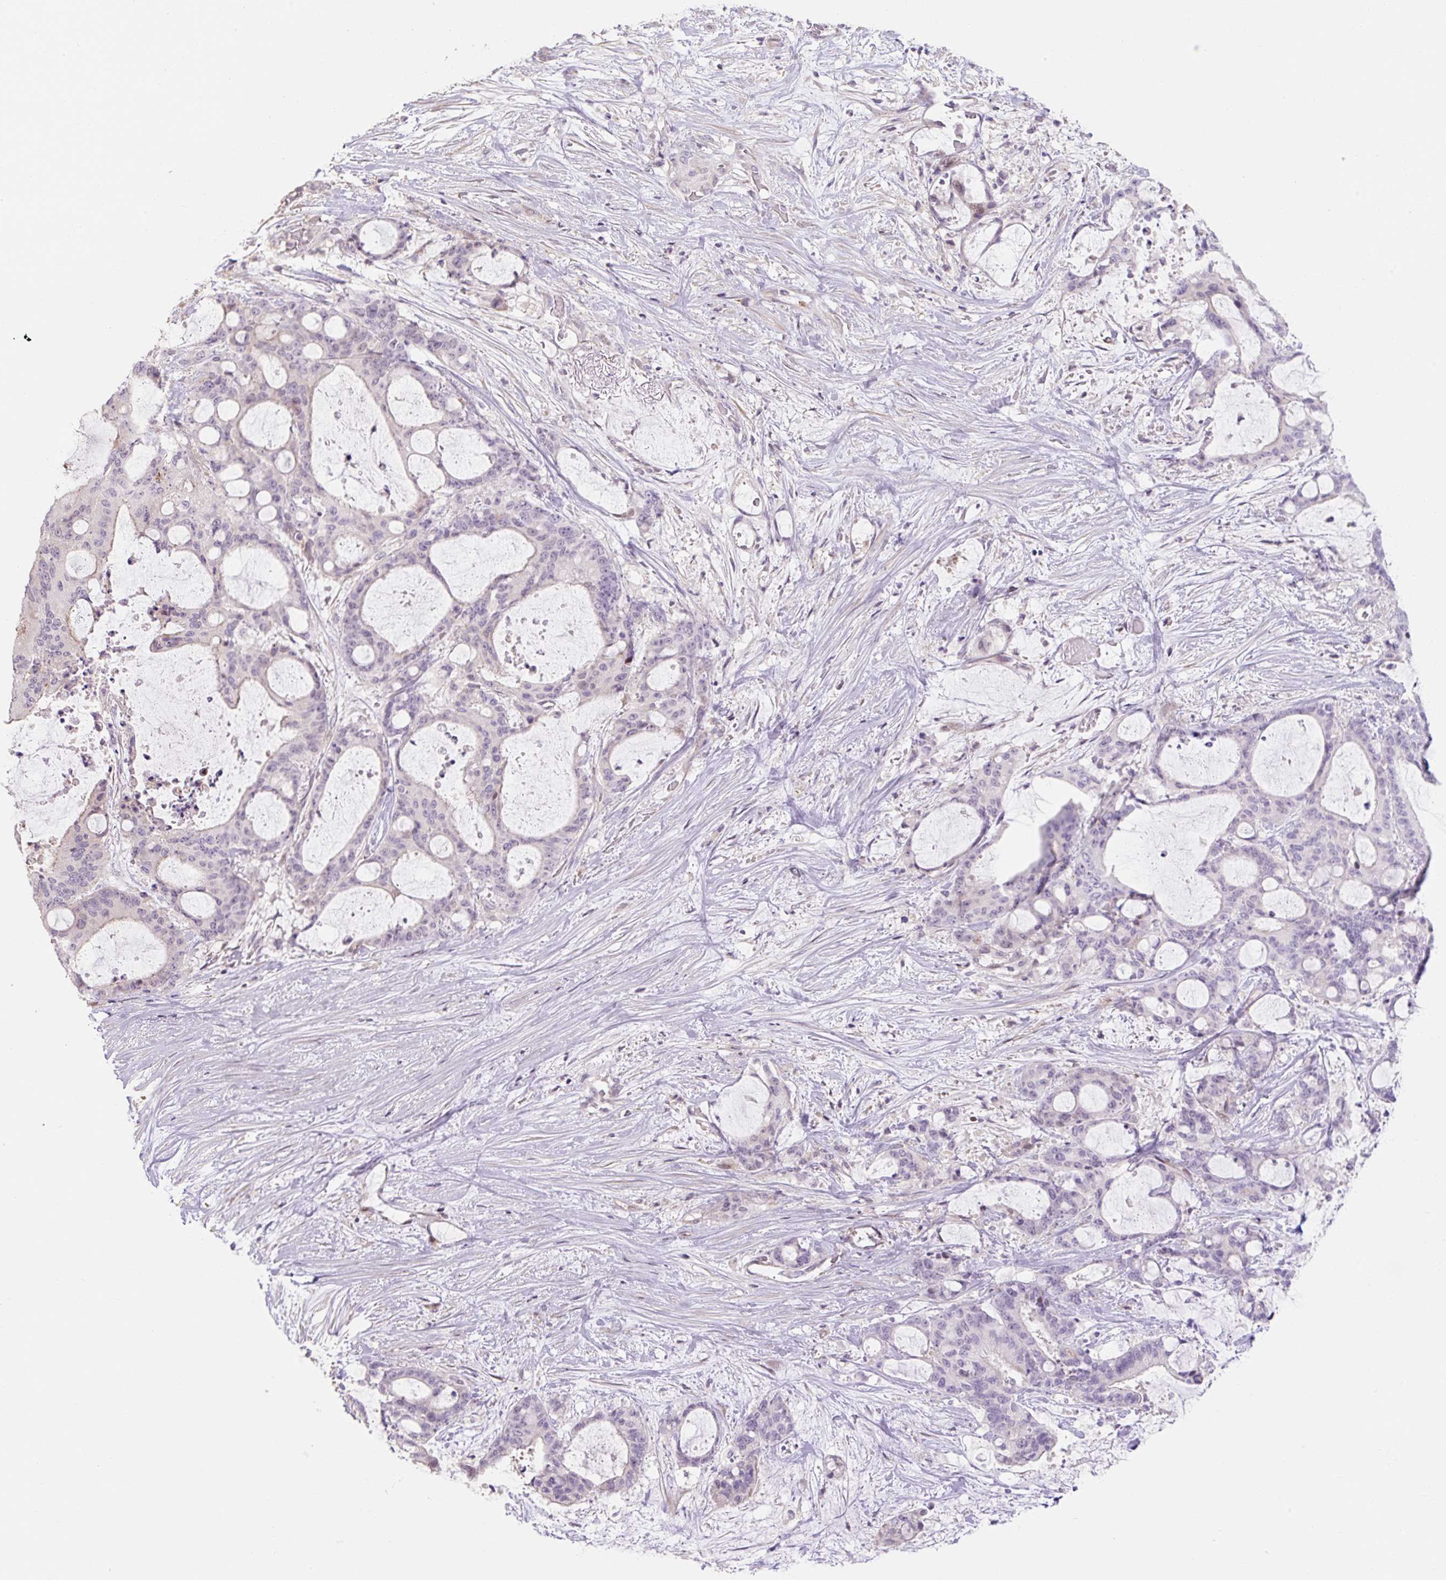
{"staining": {"intensity": "negative", "quantity": "none", "location": "none"}, "tissue": "liver cancer", "cell_type": "Tumor cells", "image_type": "cancer", "snomed": [{"axis": "morphology", "description": "Normal tissue, NOS"}, {"axis": "morphology", "description": "Cholangiocarcinoma"}, {"axis": "topography", "description": "Liver"}, {"axis": "topography", "description": "Peripheral nerve tissue"}], "caption": "The histopathology image reveals no significant staining in tumor cells of liver cancer (cholangiocarcinoma).", "gene": "ZNF552", "patient": {"sex": "female", "age": 73}}